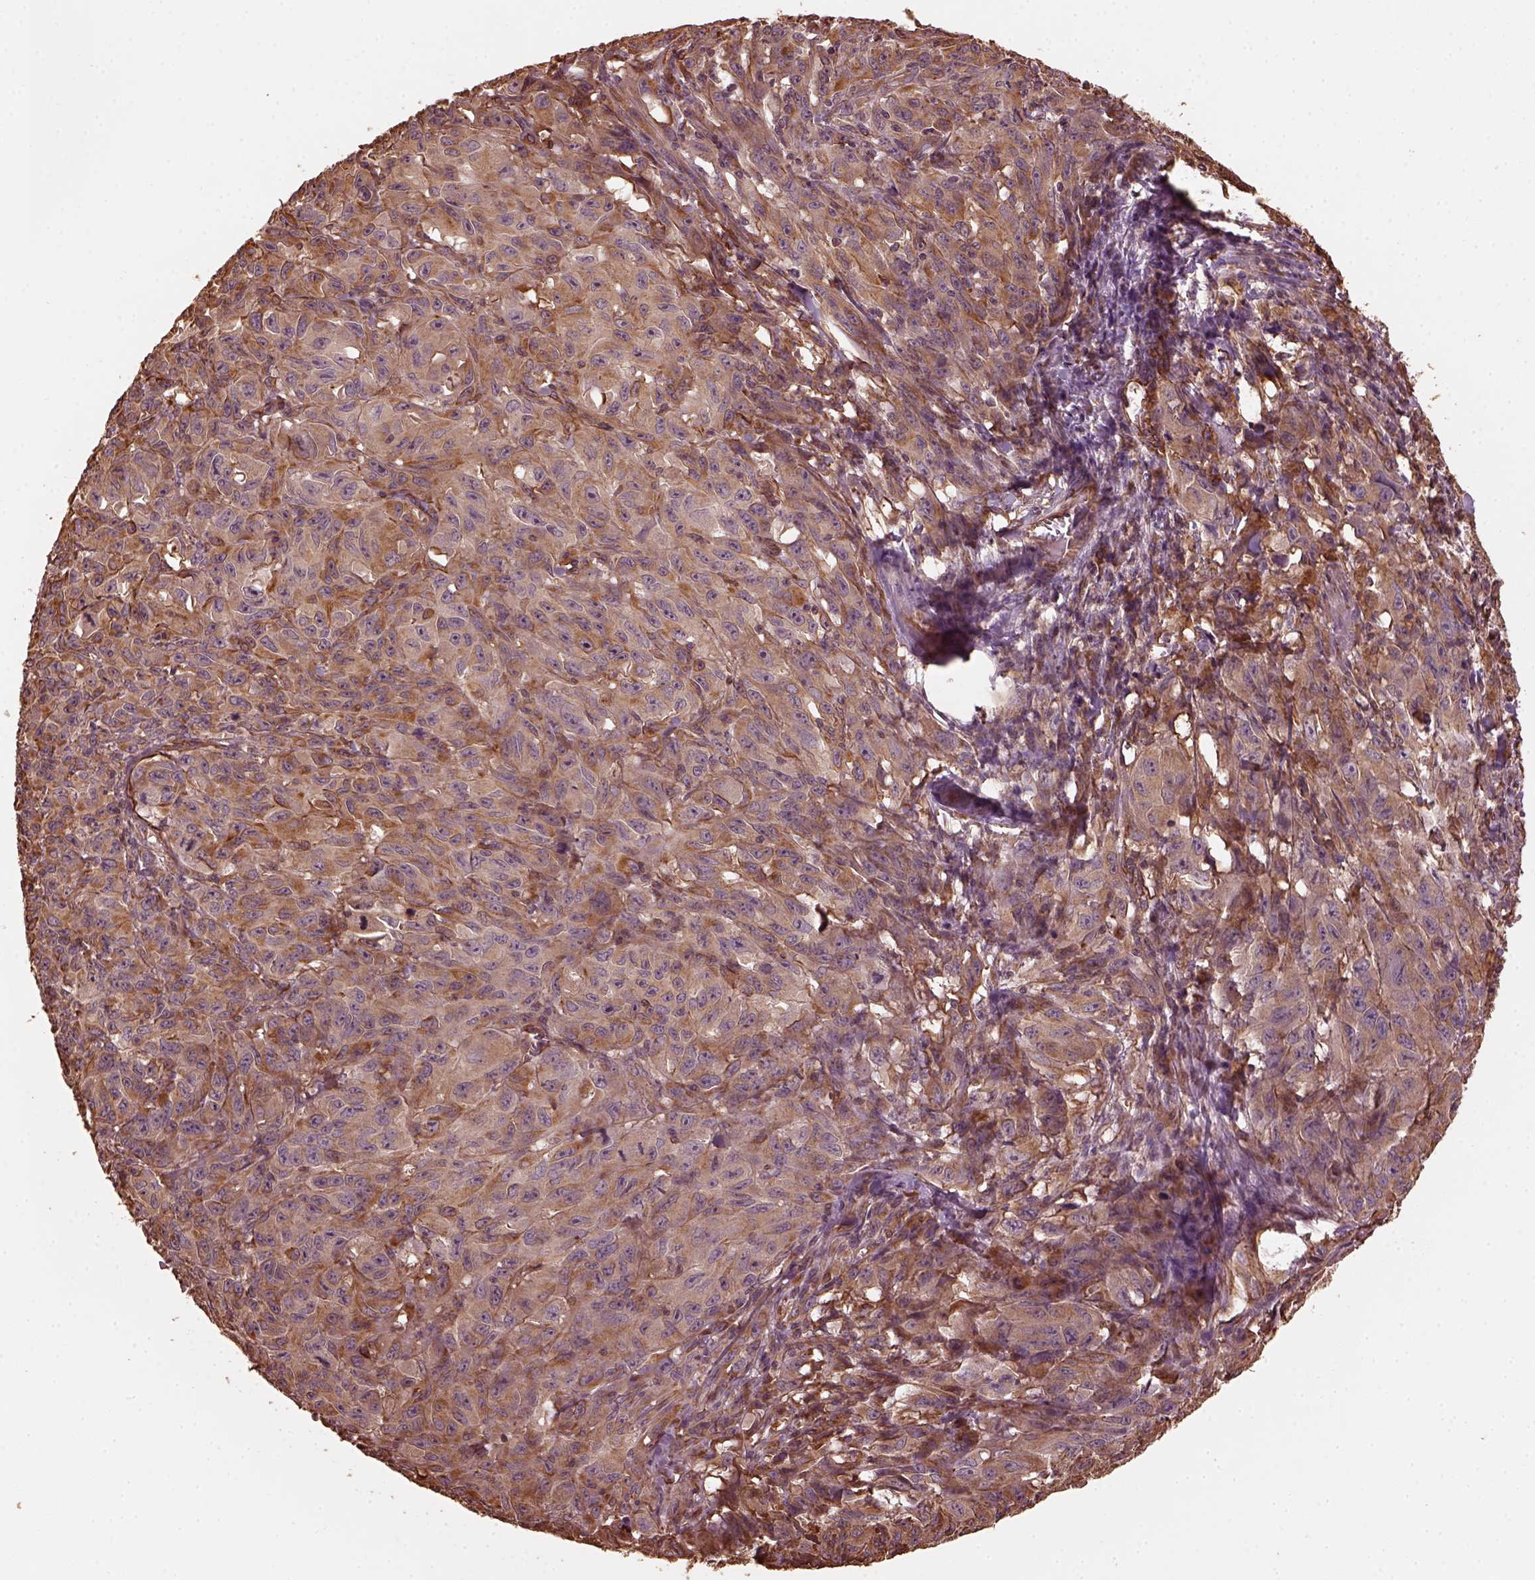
{"staining": {"intensity": "moderate", "quantity": ">75%", "location": "cytoplasmic/membranous"}, "tissue": "melanoma", "cell_type": "Tumor cells", "image_type": "cancer", "snomed": [{"axis": "morphology", "description": "Malignant melanoma, NOS"}, {"axis": "topography", "description": "Vulva, labia, clitoris and Bartholin´s gland, NO"}], "caption": "There is medium levels of moderate cytoplasmic/membranous positivity in tumor cells of malignant melanoma, as demonstrated by immunohistochemical staining (brown color).", "gene": "GTPBP1", "patient": {"sex": "female", "age": 75}}